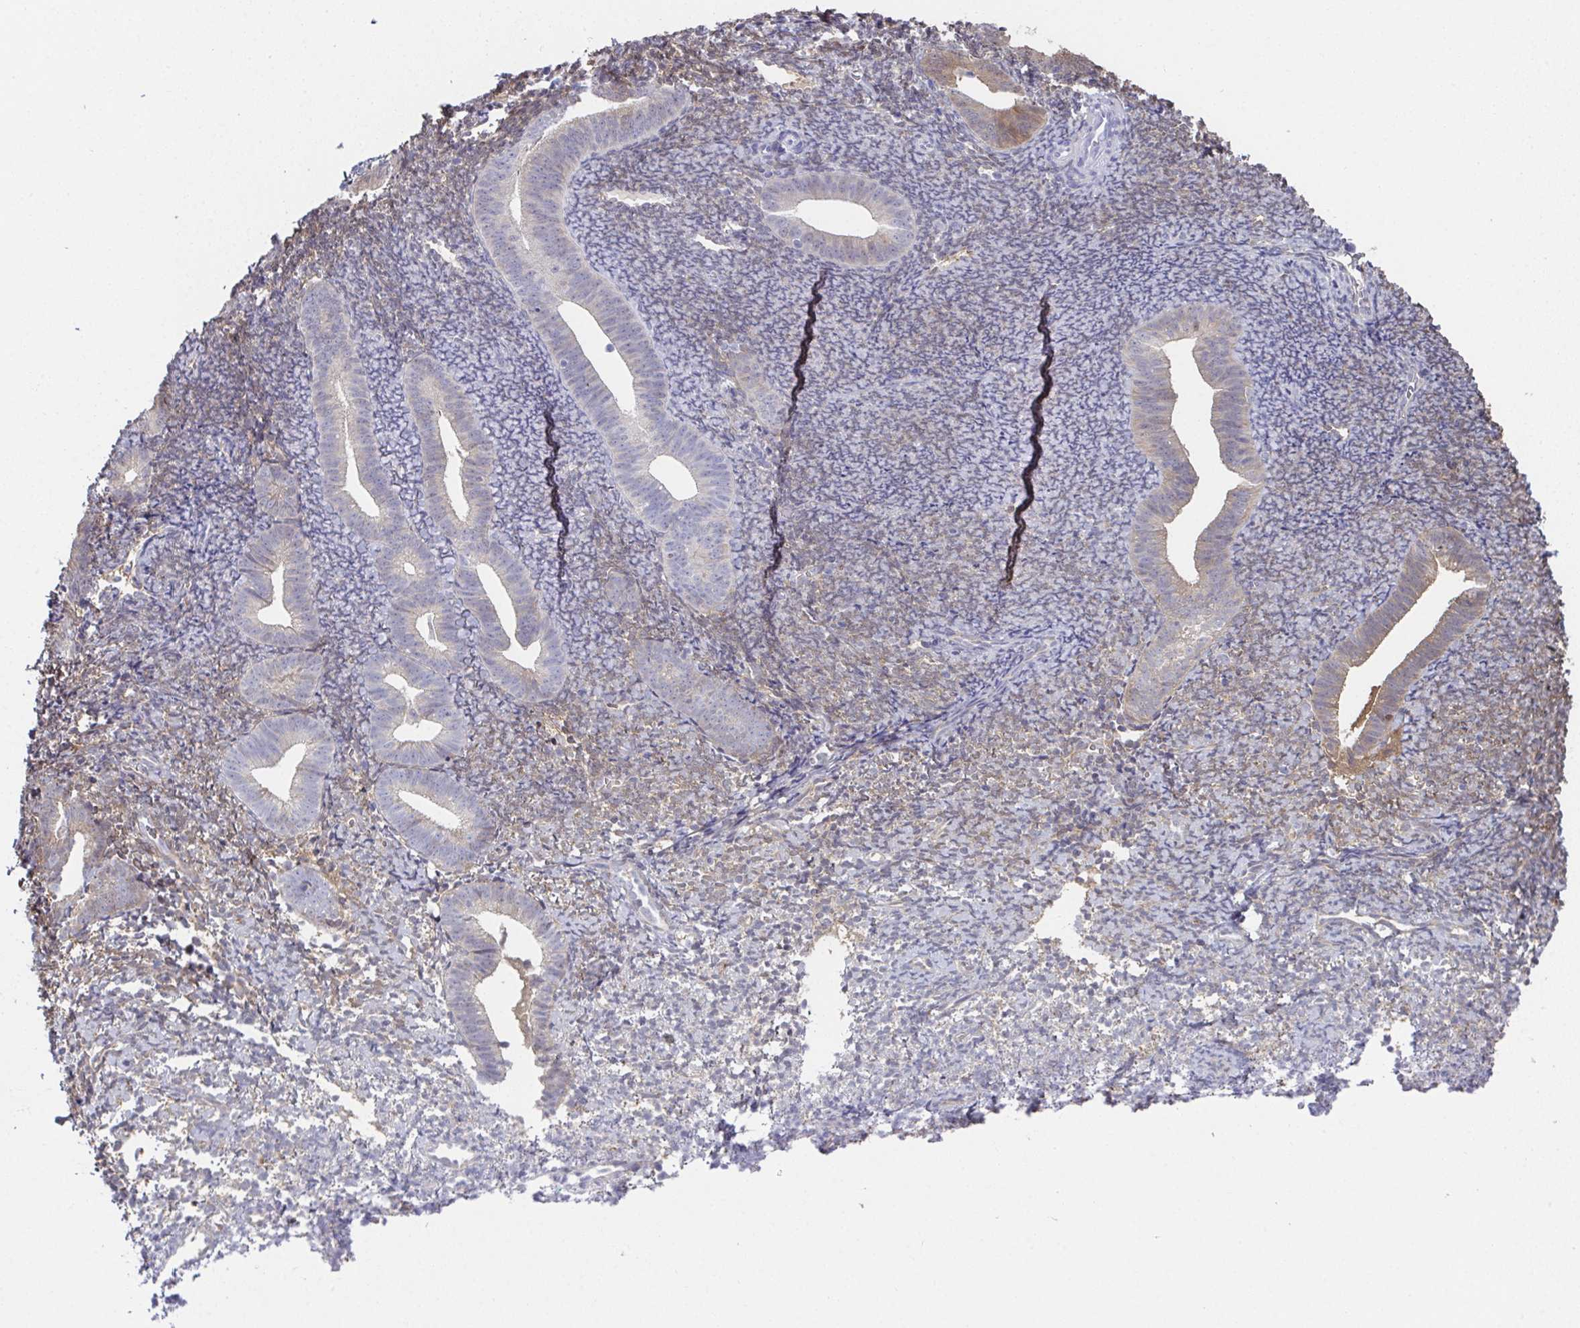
{"staining": {"intensity": "weak", "quantity": "25%-75%", "location": "cytoplasmic/membranous"}, "tissue": "endometrium", "cell_type": "Cells in endometrial stroma", "image_type": "normal", "snomed": [{"axis": "morphology", "description": "Normal tissue, NOS"}, {"axis": "topography", "description": "Endometrium"}], "caption": "IHC staining of benign endometrium, which exhibits low levels of weak cytoplasmic/membranous staining in approximately 25%-75% of cells in endometrial stroma indicating weak cytoplasmic/membranous protein staining. The staining was performed using DAB (brown) for protein detection and nuclei were counterstained in hematoxylin (blue).", "gene": "RBP1", "patient": {"sex": "female", "age": 39}}